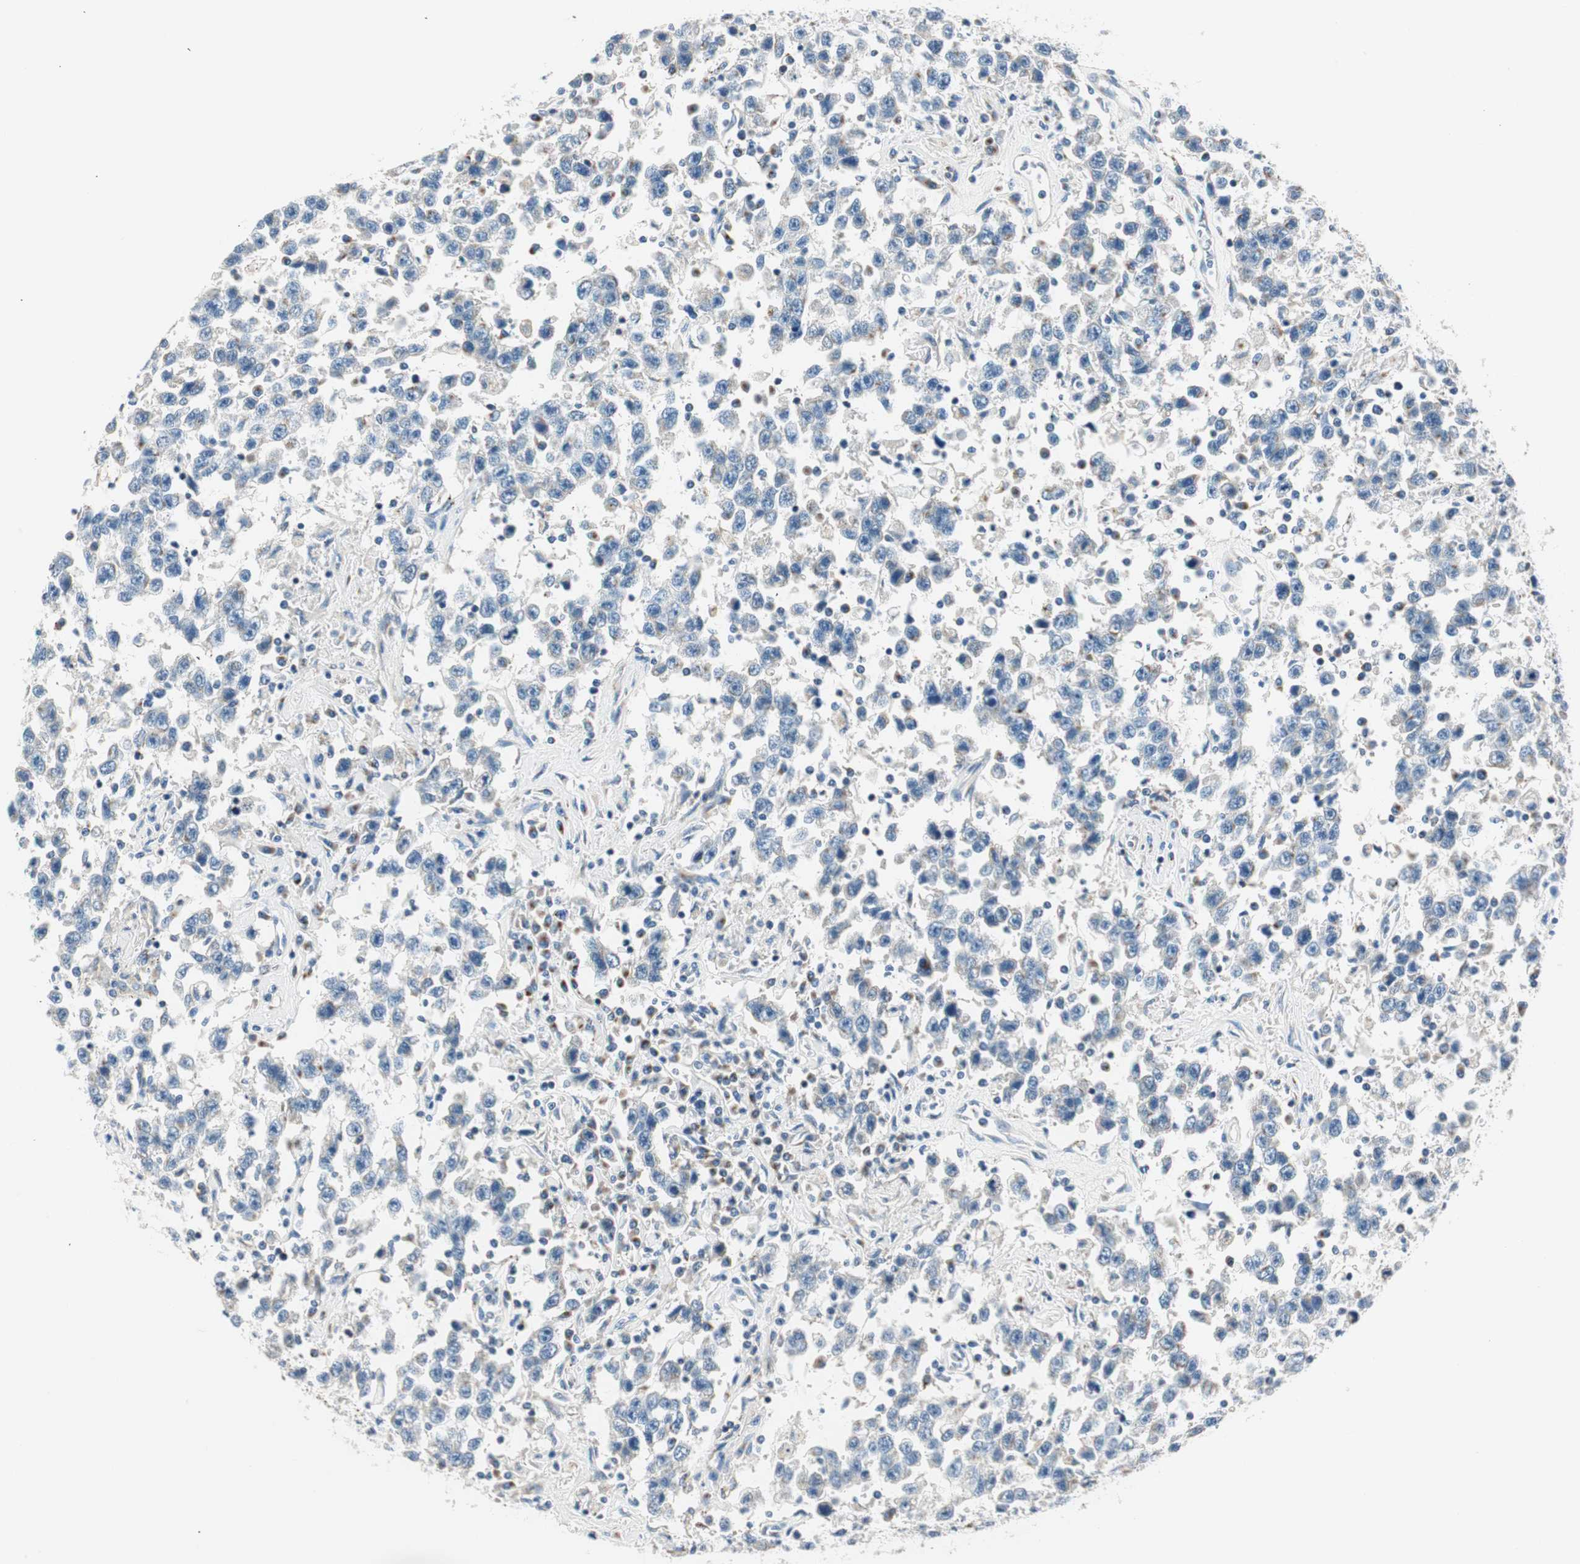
{"staining": {"intensity": "negative", "quantity": "none", "location": "none"}, "tissue": "testis cancer", "cell_type": "Tumor cells", "image_type": "cancer", "snomed": [{"axis": "morphology", "description": "Seminoma, NOS"}, {"axis": "topography", "description": "Testis"}], "caption": "Tumor cells show no significant expression in testis seminoma.", "gene": "TMF1", "patient": {"sex": "male", "age": 41}}